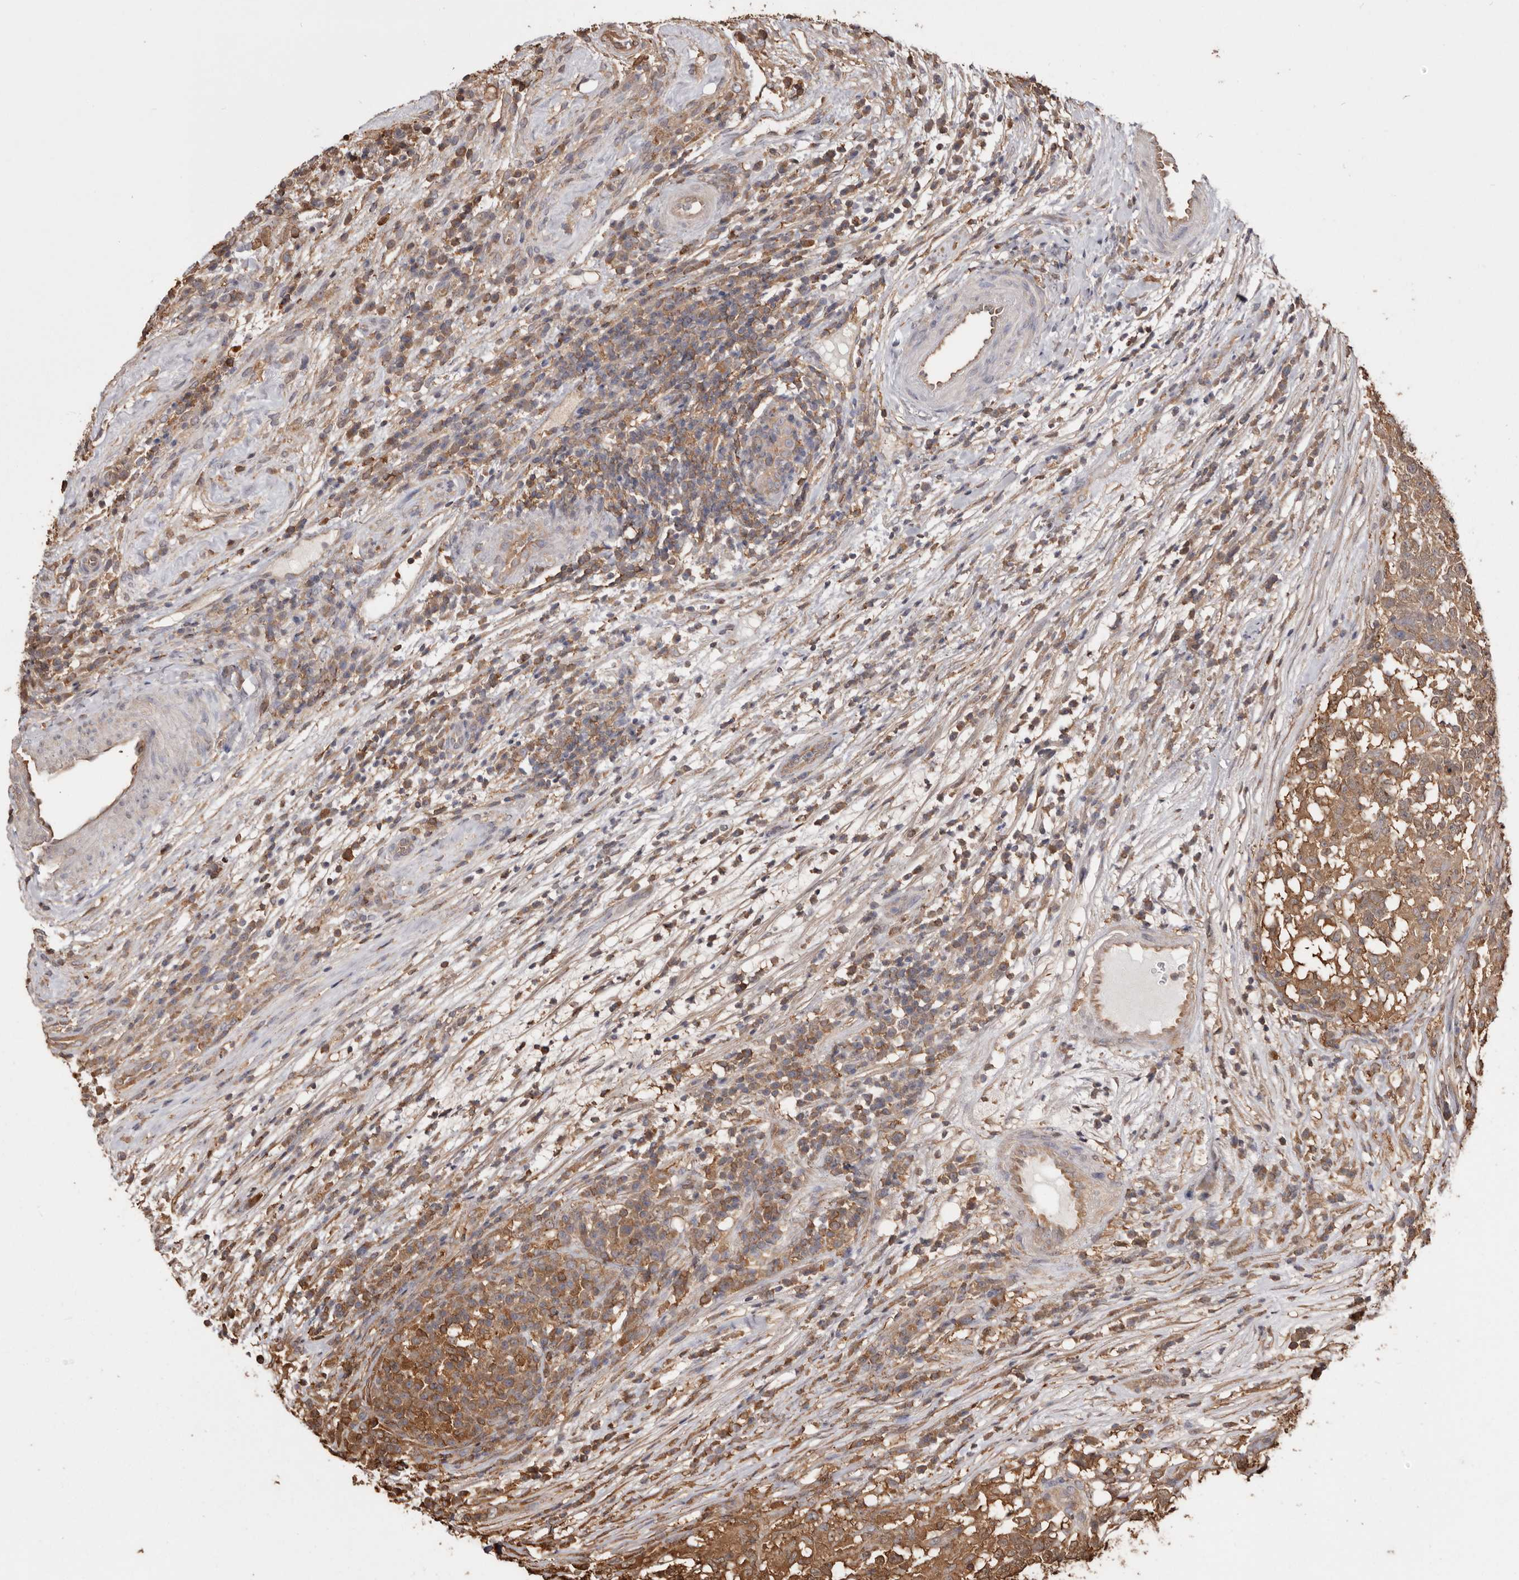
{"staining": {"intensity": "moderate", "quantity": ">75%", "location": "cytoplasmic/membranous"}, "tissue": "testis cancer", "cell_type": "Tumor cells", "image_type": "cancer", "snomed": [{"axis": "morphology", "description": "Carcinoma, Embryonal, NOS"}, {"axis": "topography", "description": "Testis"}], "caption": "Immunohistochemistry (IHC) (DAB) staining of human testis embryonal carcinoma exhibits moderate cytoplasmic/membranous protein staining in approximately >75% of tumor cells. (DAB IHC, brown staining for protein, blue staining for nuclei).", "gene": "PKM", "patient": {"sex": "male", "age": 26}}